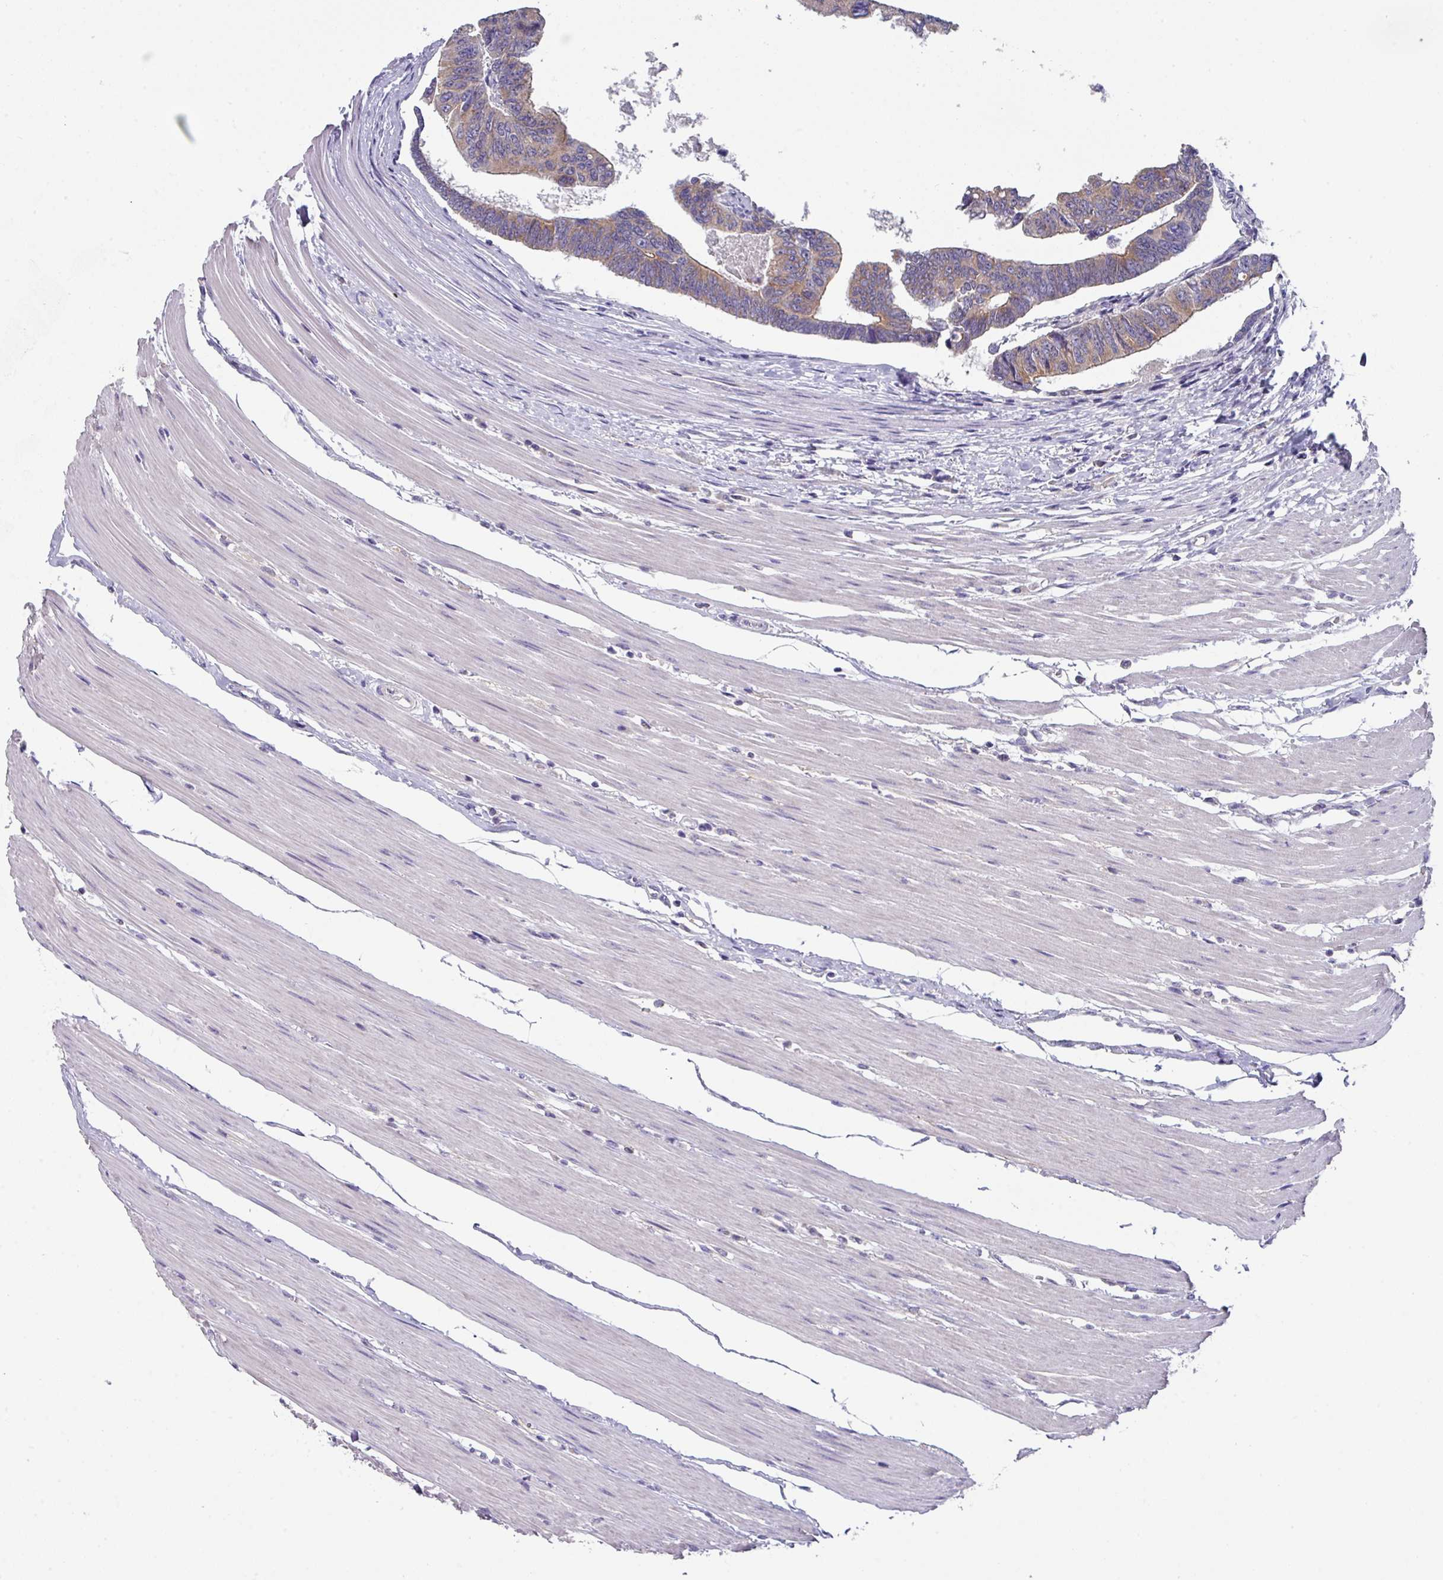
{"staining": {"intensity": "moderate", "quantity": ">75%", "location": "cytoplasmic/membranous"}, "tissue": "colorectal cancer", "cell_type": "Tumor cells", "image_type": "cancer", "snomed": [{"axis": "morphology", "description": "Adenocarcinoma, NOS"}, {"axis": "topography", "description": "Rectum"}], "caption": "Colorectal cancer (adenocarcinoma) tissue reveals moderate cytoplasmic/membranous staining in approximately >75% of tumor cells, visualized by immunohistochemistry.", "gene": "DCAF12L2", "patient": {"sex": "female", "age": 65}}